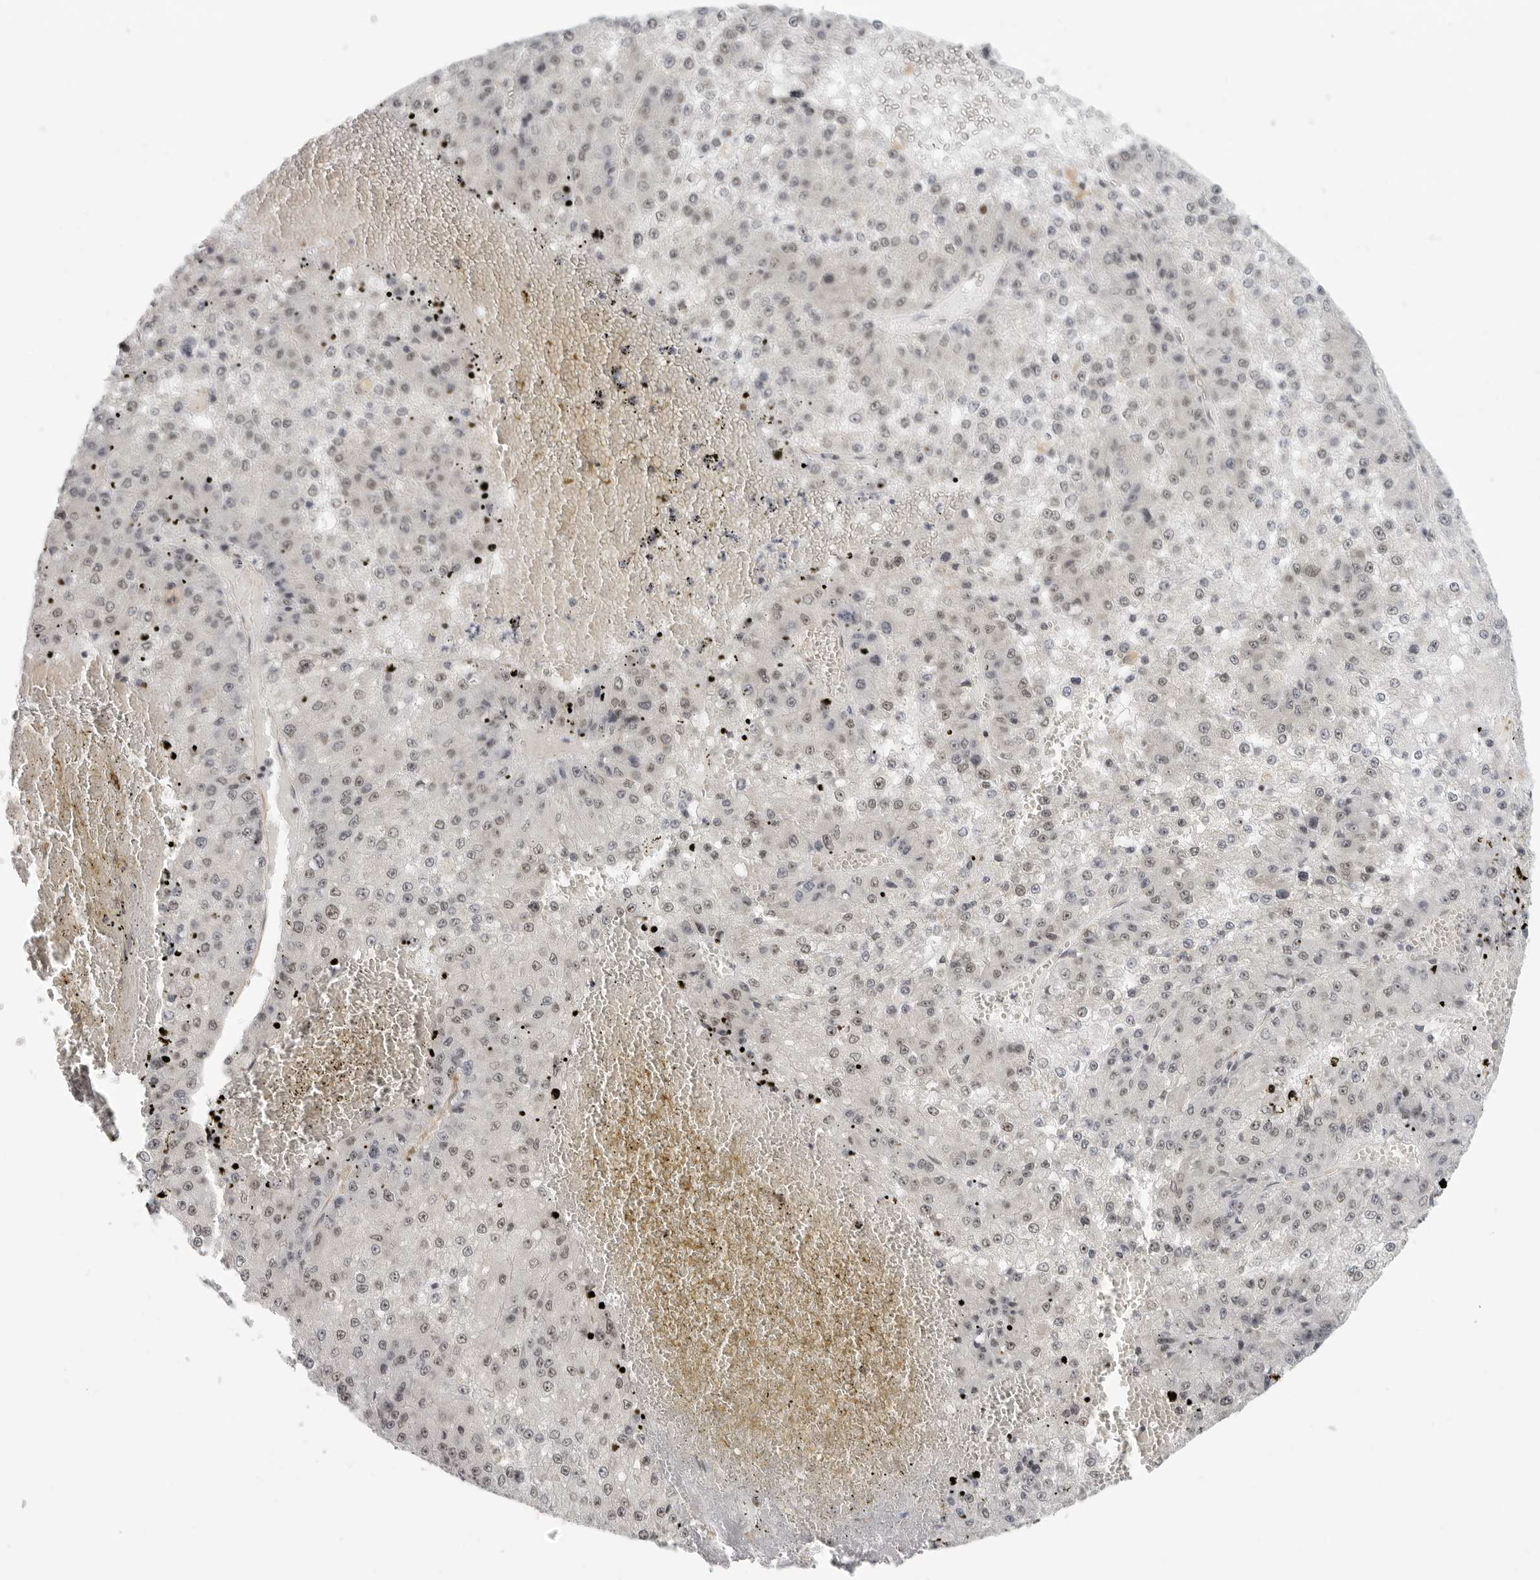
{"staining": {"intensity": "weak", "quantity": "25%-75%", "location": "nuclear"}, "tissue": "liver cancer", "cell_type": "Tumor cells", "image_type": "cancer", "snomed": [{"axis": "morphology", "description": "Carcinoma, Hepatocellular, NOS"}, {"axis": "topography", "description": "Liver"}], "caption": "Immunohistochemistry of liver cancer (hepatocellular carcinoma) shows low levels of weak nuclear staining in approximately 25%-75% of tumor cells.", "gene": "CEP295NL", "patient": {"sex": "female", "age": 73}}